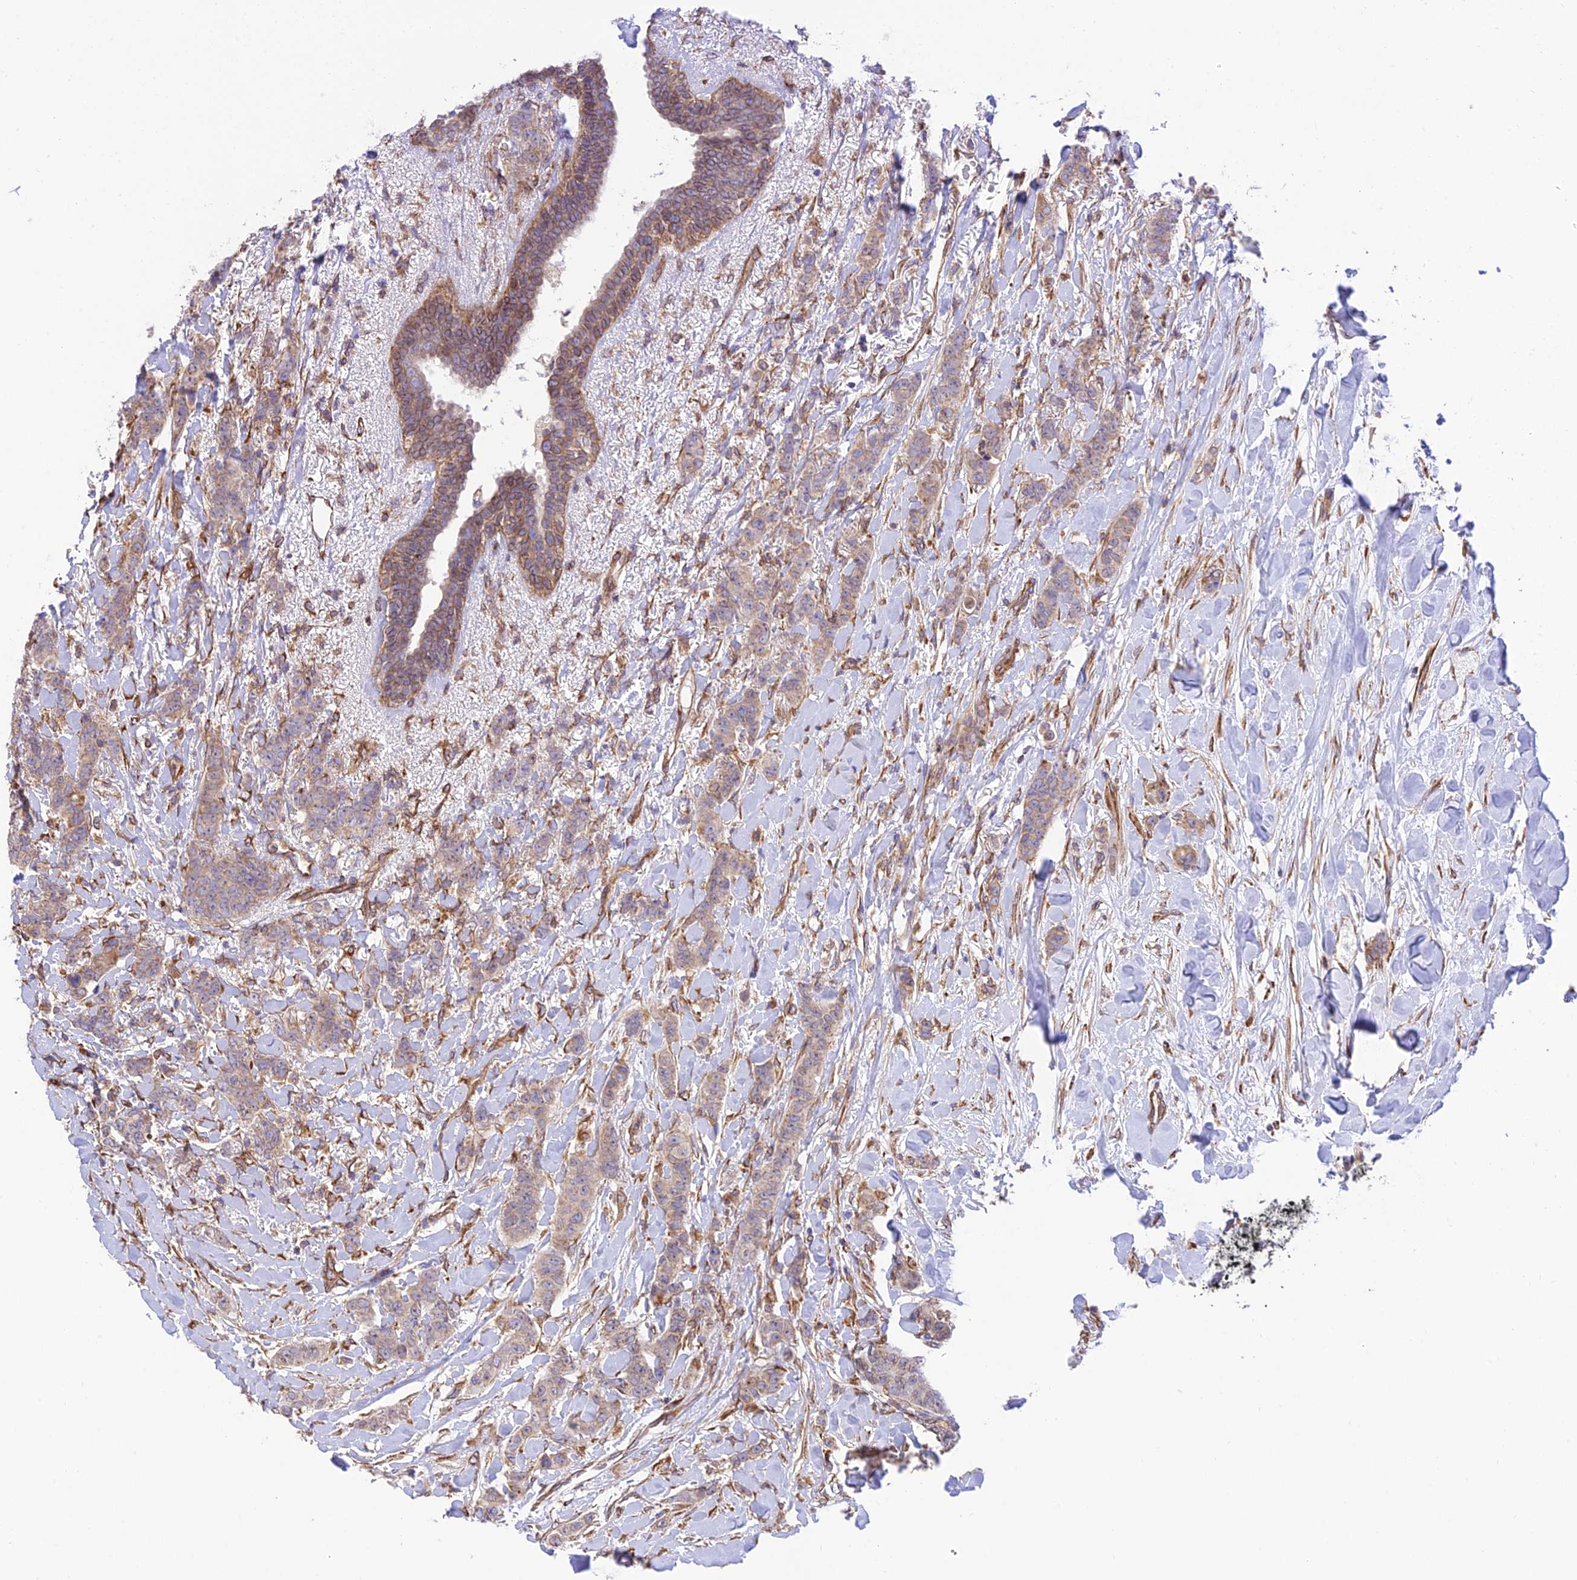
{"staining": {"intensity": "weak", "quantity": "<25%", "location": "cytoplasmic/membranous"}, "tissue": "breast cancer", "cell_type": "Tumor cells", "image_type": "cancer", "snomed": [{"axis": "morphology", "description": "Duct carcinoma"}, {"axis": "topography", "description": "Breast"}], "caption": "Tumor cells show no significant expression in breast cancer. (DAB (3,3'-diaminobenzidine) immunohistochemistry with hematoxylin counter stain).", "gene": "EXOC3L4", "patient": {"sex": "female", "age": 40}}